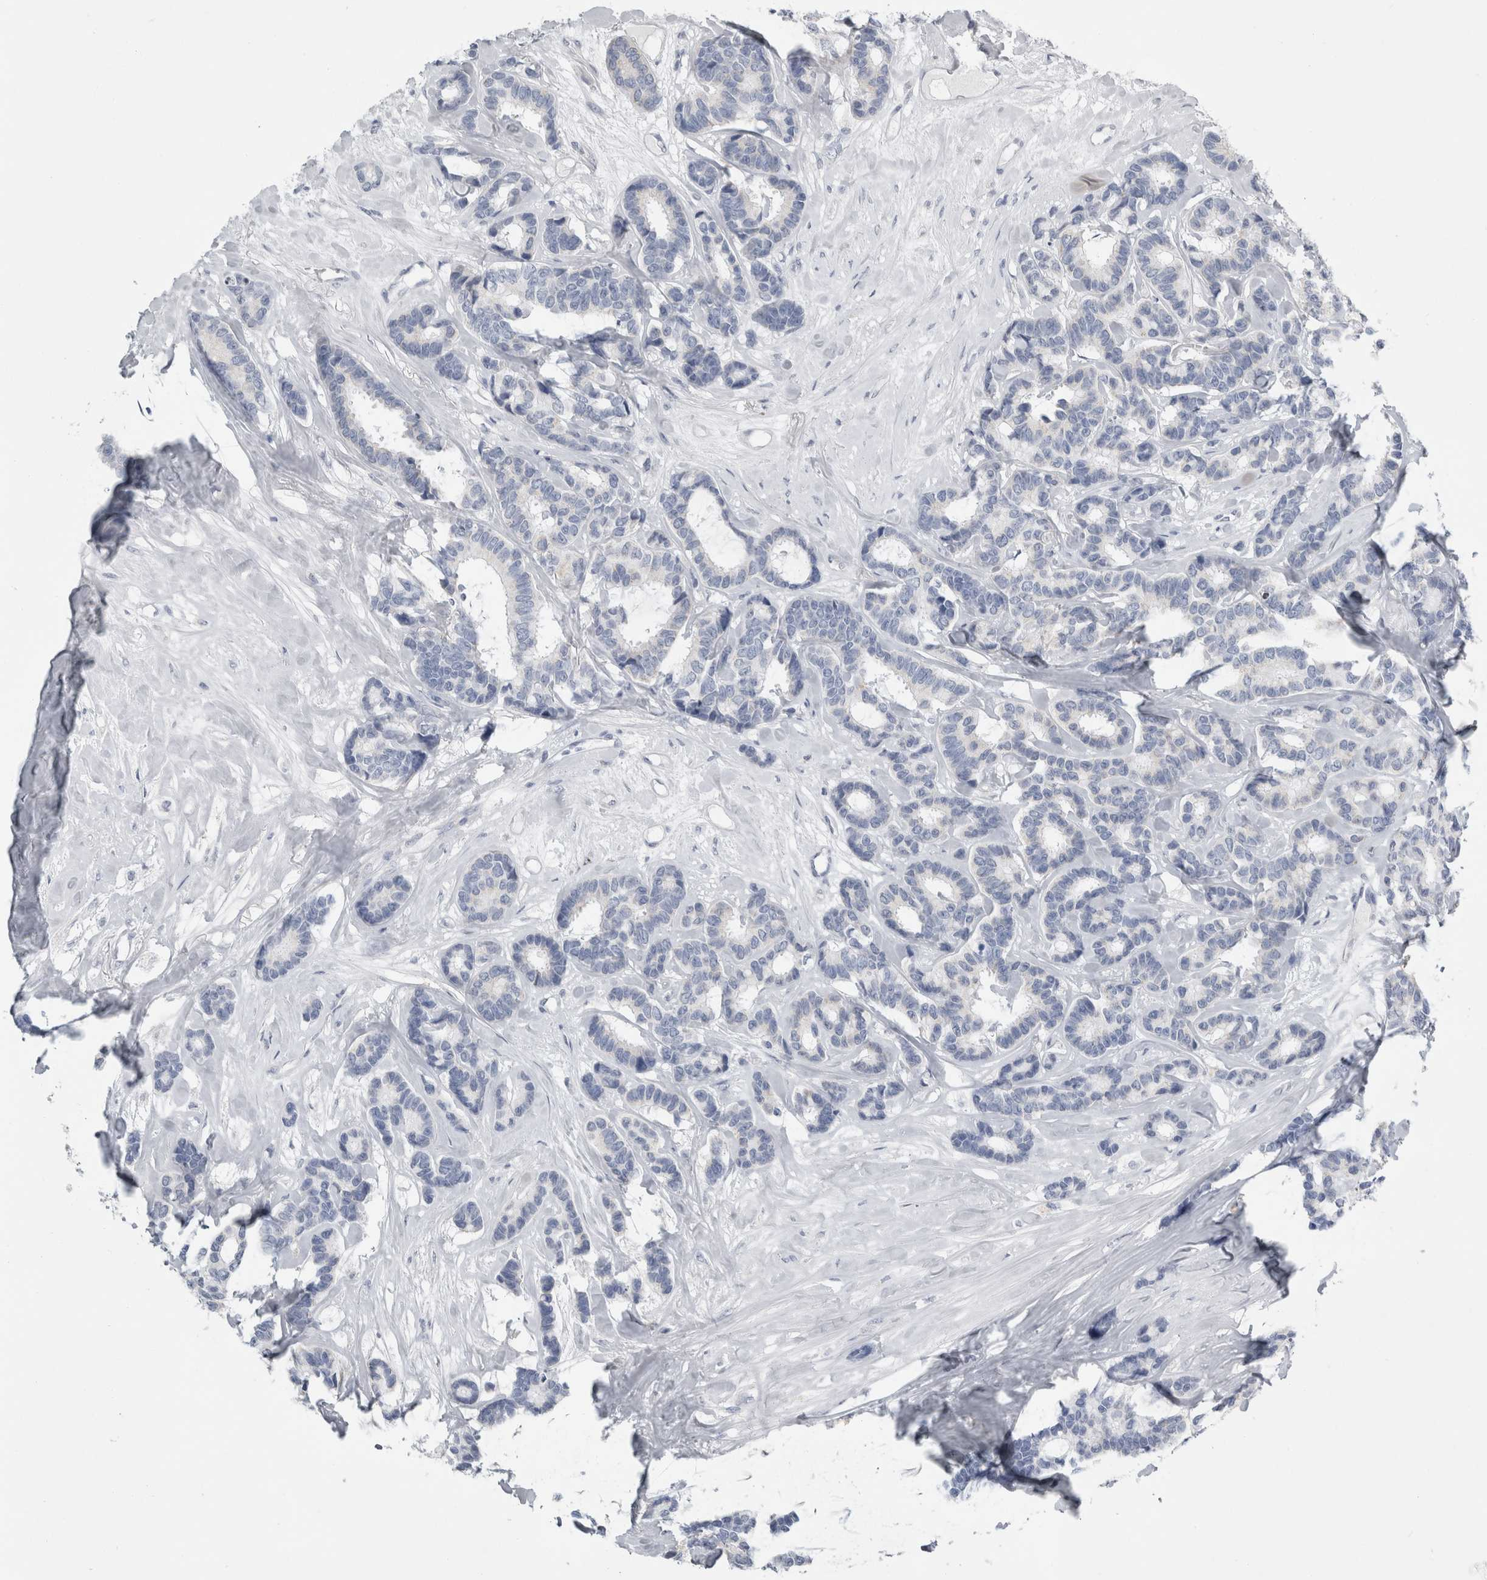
{"staining": {"intensity": "negative", "quantity": "none", "location": "none"}, "tissue": "breast cancer", "cell_type": "Tumor cells", "image_type": "cancer", "snomed": [{"axis": "morphology", "description": "Duct carcinoma"}, {"axis": "topography", "description": "Breast"}], "caption": "Immunohistochemical staining of intraductal carcinoma (breast) exhibits no significant positivity in tumor cells.", "gene": "FXYD7", "patient": {"sex": "female", "age": 87}}